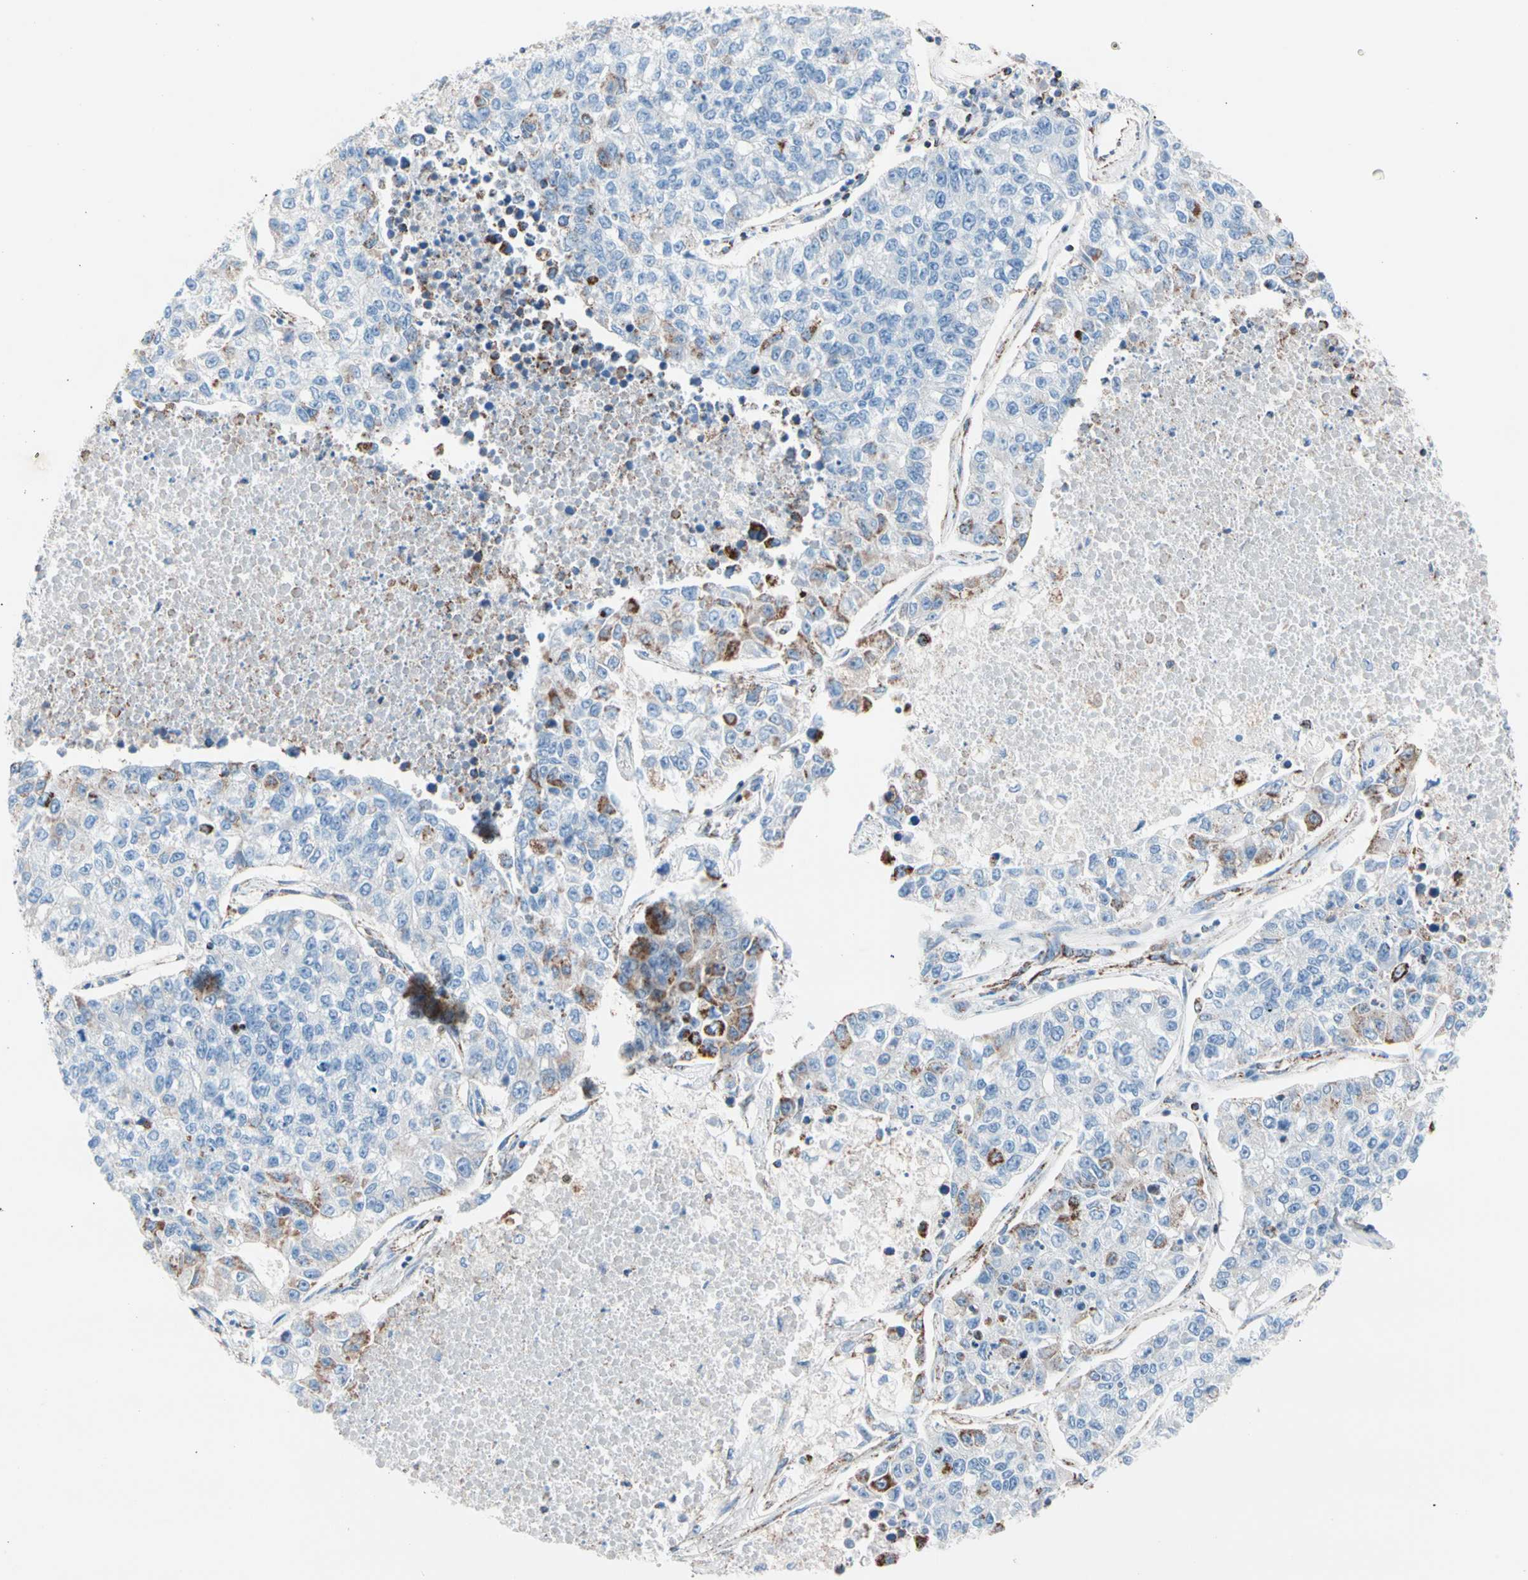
{"staining": {"intensity": "strong", "quantity": "<25%", "location": "cytoplasmic/membranous"}, "tissue": "lung cancer", "cell_type": "Tumor cells", "image_type": "cancer", "snomed": [{"axis": "morphology", "description": "Adenocarcinoma, NOS"}, {"axis": "topography", "description": "Lung"}], "caption": "Lung adenocarcinoma tissue reveals strong cytoplasmic/membranous positivity in about <25% of tumor cells, visualized by immunohistochemistry.", "gene": "HK1", "patient": {"sex": "male", "age": 49}}